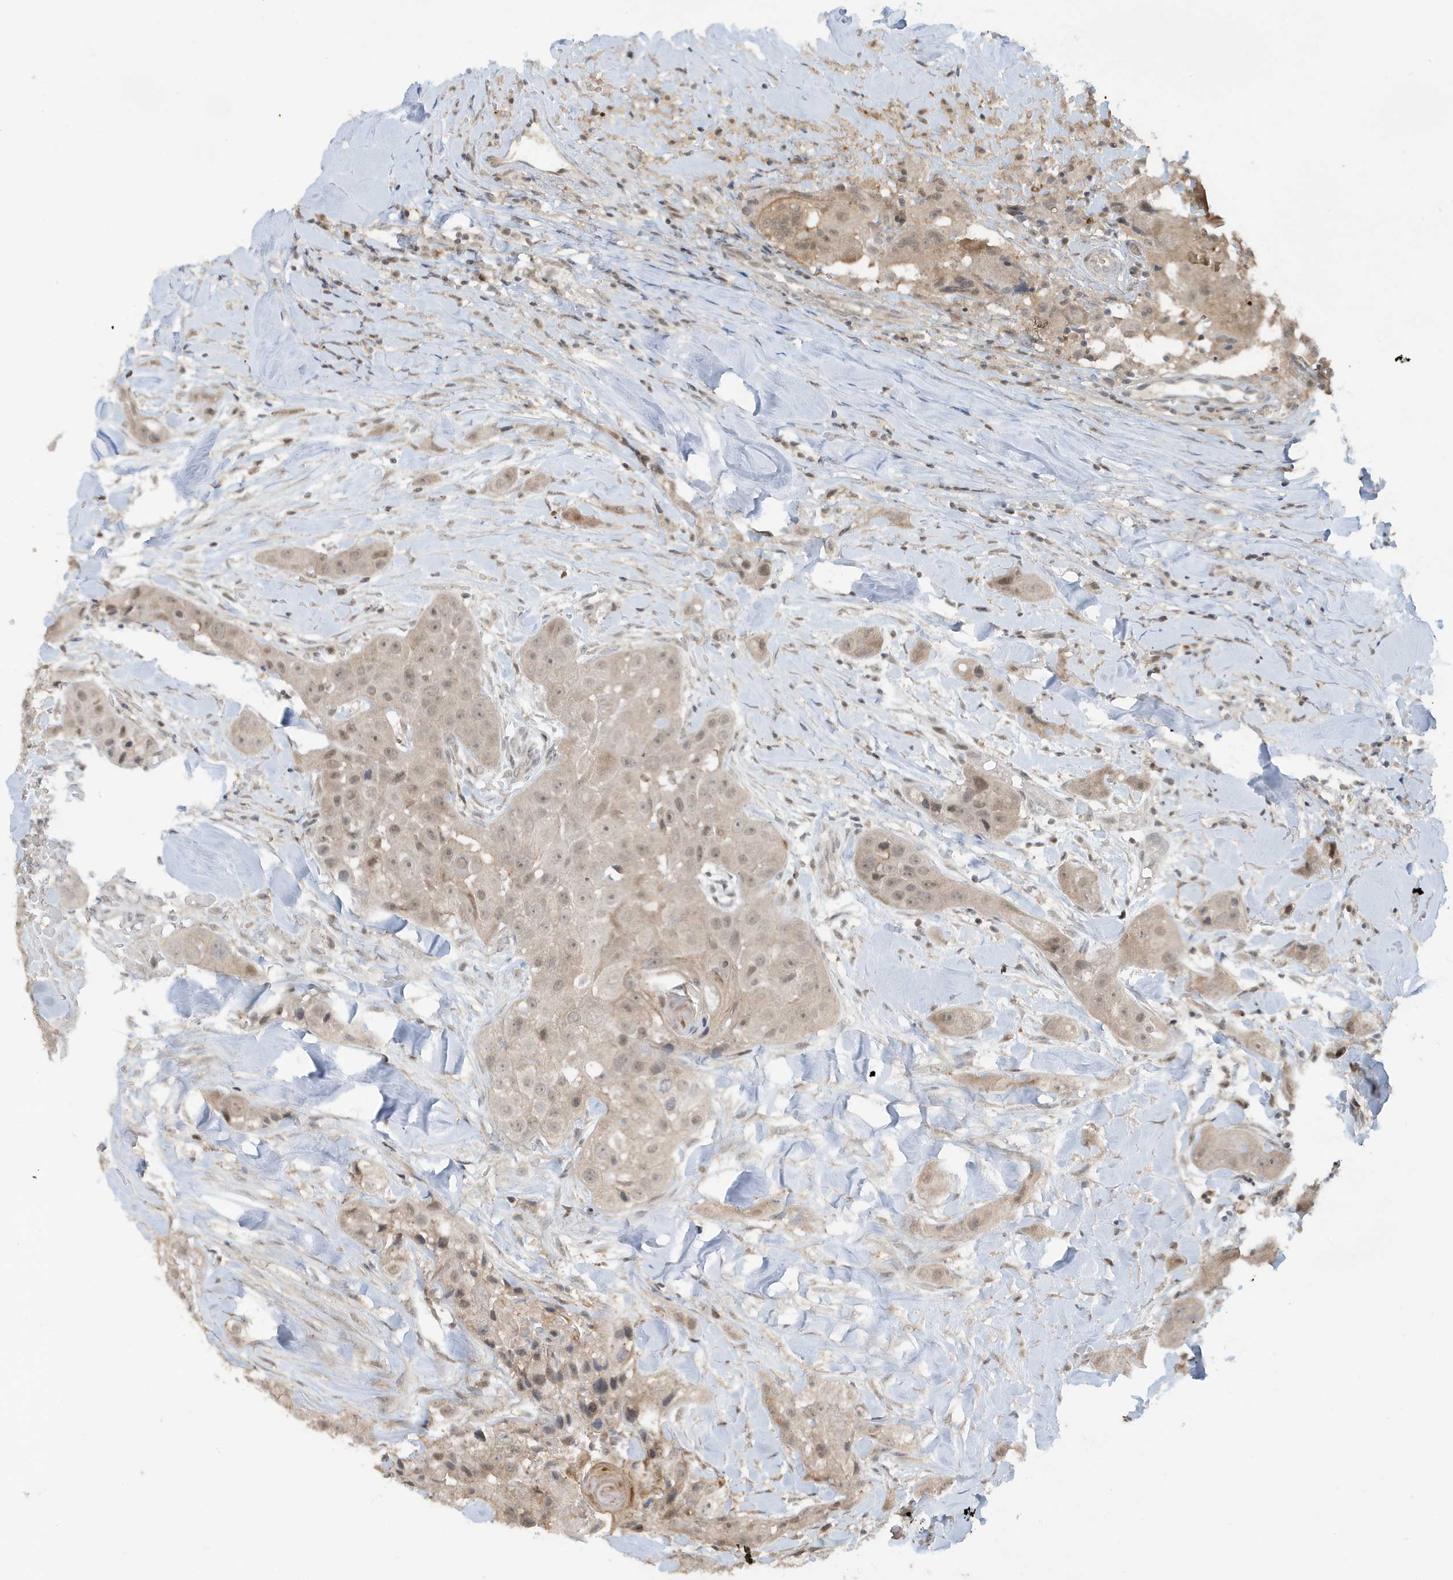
{"staining": {"intensity": "weak", "quantity": ">75%", "location": "cytoplasmic/membranous,nuclear"}, "tissue": "head and neck cancer", "cell_type": "Tumor cells", "image_type": "cancer", "snomed": [{"axis": "morphology", "description": "Normal tissue, NOS"}, {"axis": "morphology", "description": "Squamous cell carcinoma, NOS"}, {"axis": "topography", "description": "Skeletal muscle"}, {"axis": "topography", "description": "Head-Neck"}], "caption": "Human head and neck cancer stained with a brown dye demonstrates weak cytoplasmic/membranous and nuclear positive staining in about >75% of tumor cells.", "gene": "PRRT3", "patient": {"sex": "male", "age": 51}}